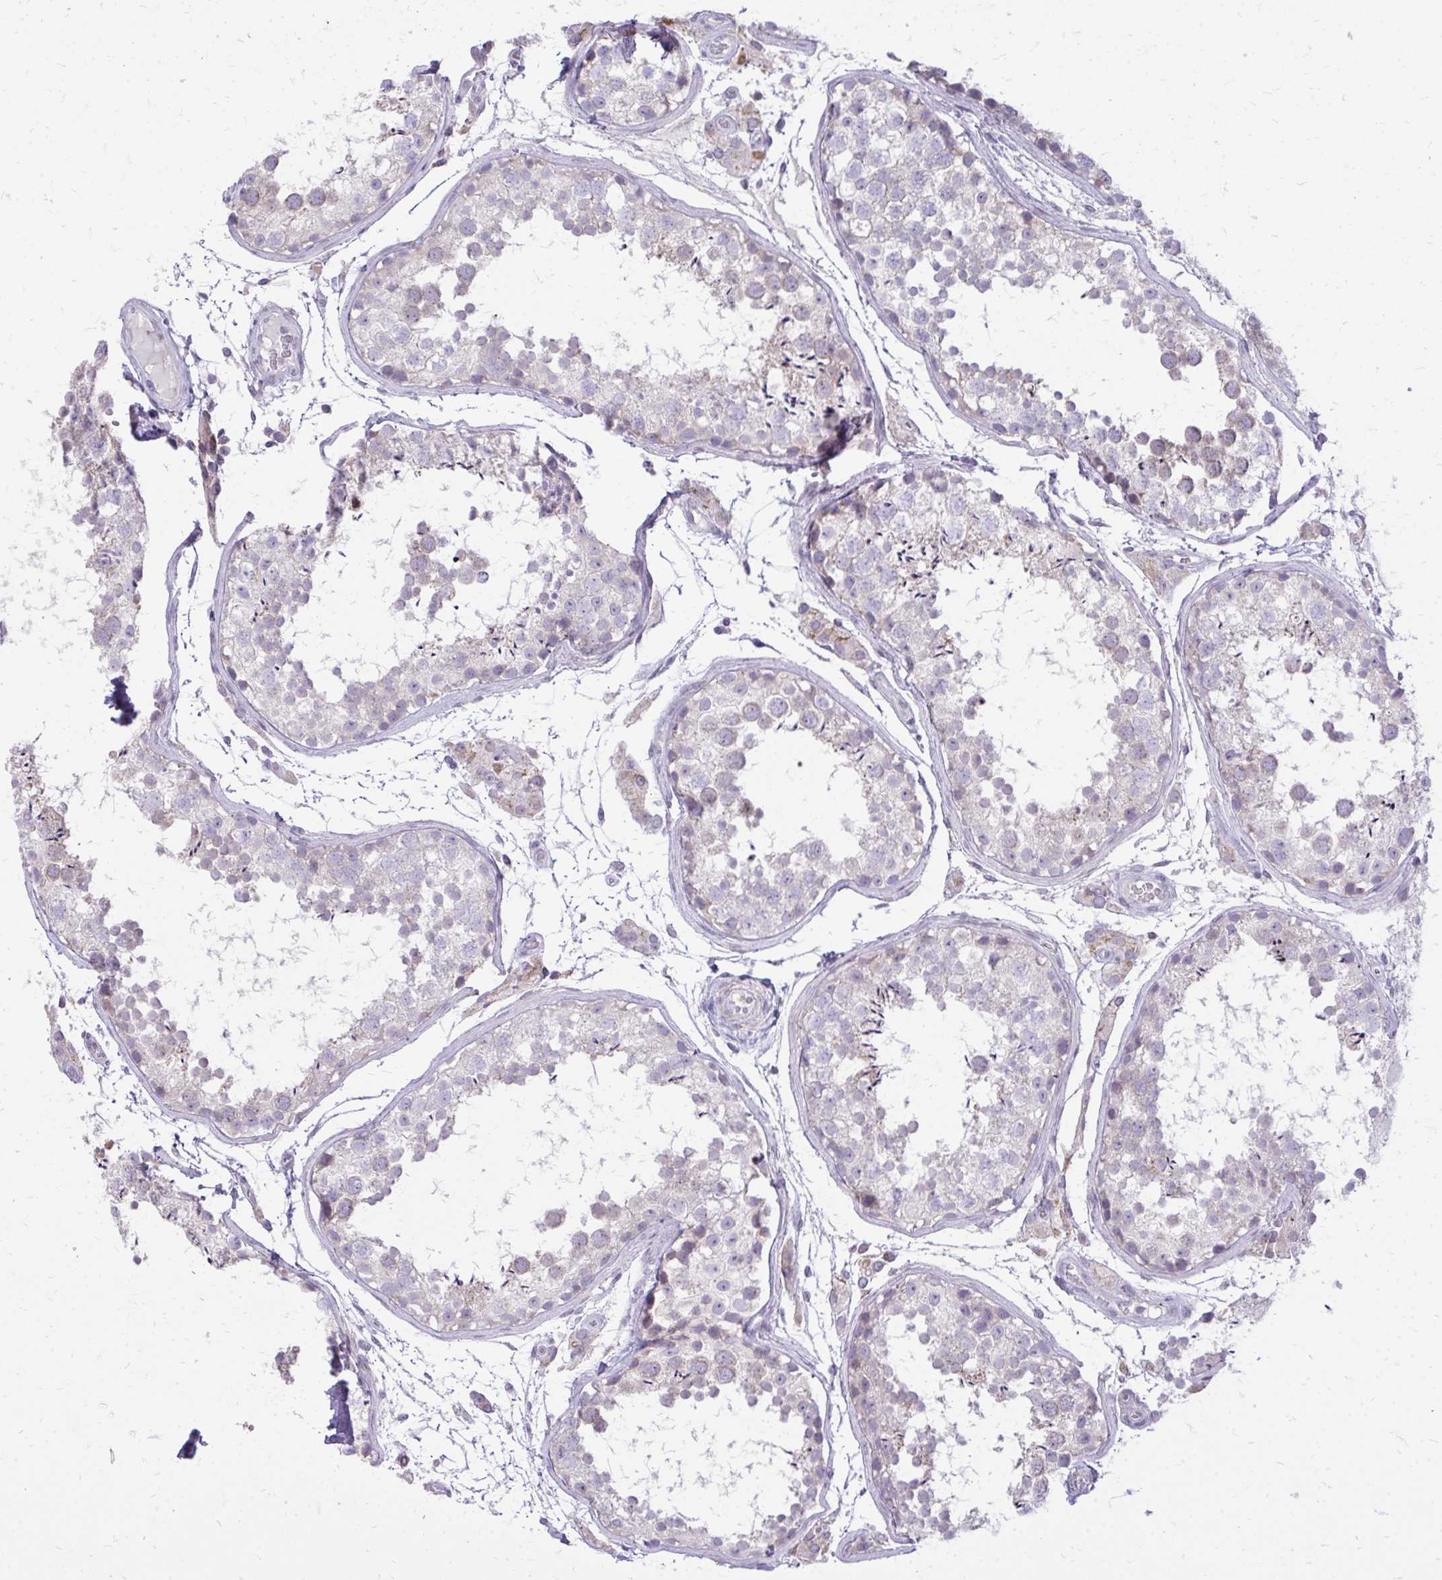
{"staining": {"intensity": "negative", "quantity": "none", "location": "none"}, "tissue": "testis", "cell_type": "Cells in seminiferous ducts", "image_type": "normal", "snomed": [{"axis": "morphology", "description": "Normal tissue, NOS"}, {"axis": "topography", "description": "Testis"}], "caption": "A high-resolution image shows immunohistochemistry staining of normal testis, which reveals no significant expression in cells in seminiferous ducts.", "gene": "RPS6KA2", "patient": {"sex": "male", "age": 29}}